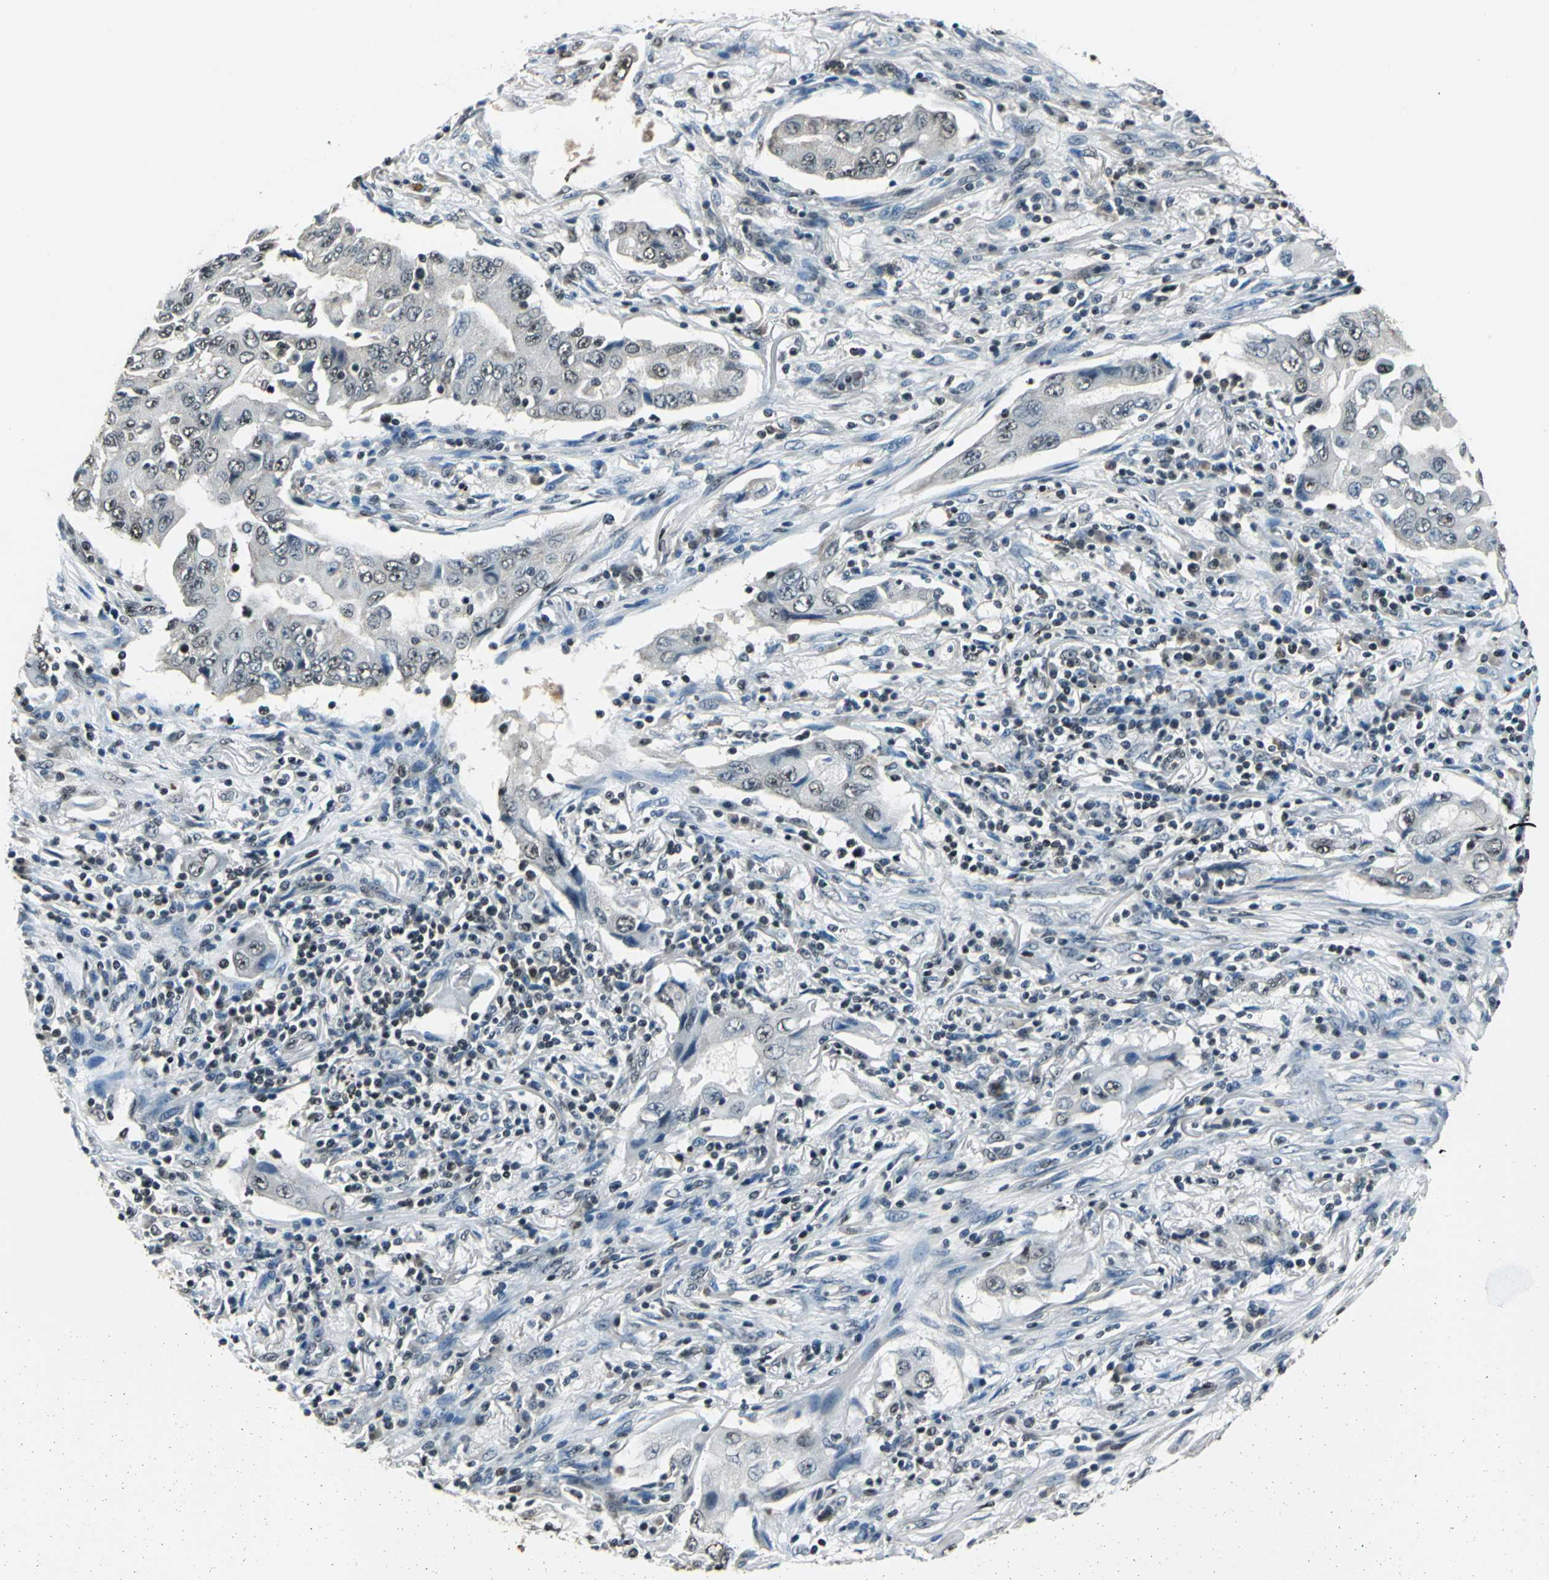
{"staining": {"intensity": "moderate", "quantity": "25%-75%", "location": "nuclear"}, "tissue": "lung cancer", "cell_type": "Tumor cells", "image_type": "cancer", "snomed": [{"axis": "morphology", "description": "Adenocarcinoma, NOS"}, {"axis": "topography", "description": "Lung"}], "caption": "Protein staining reveals moderate nuclear staining in about 25%-75% of tumor cells in lung cancer (adenocarcinoma). (IHC, brightfield microscopy, high magnification).", "gene": "RBM14", "patient": {"sex": "female", "age": 65}}